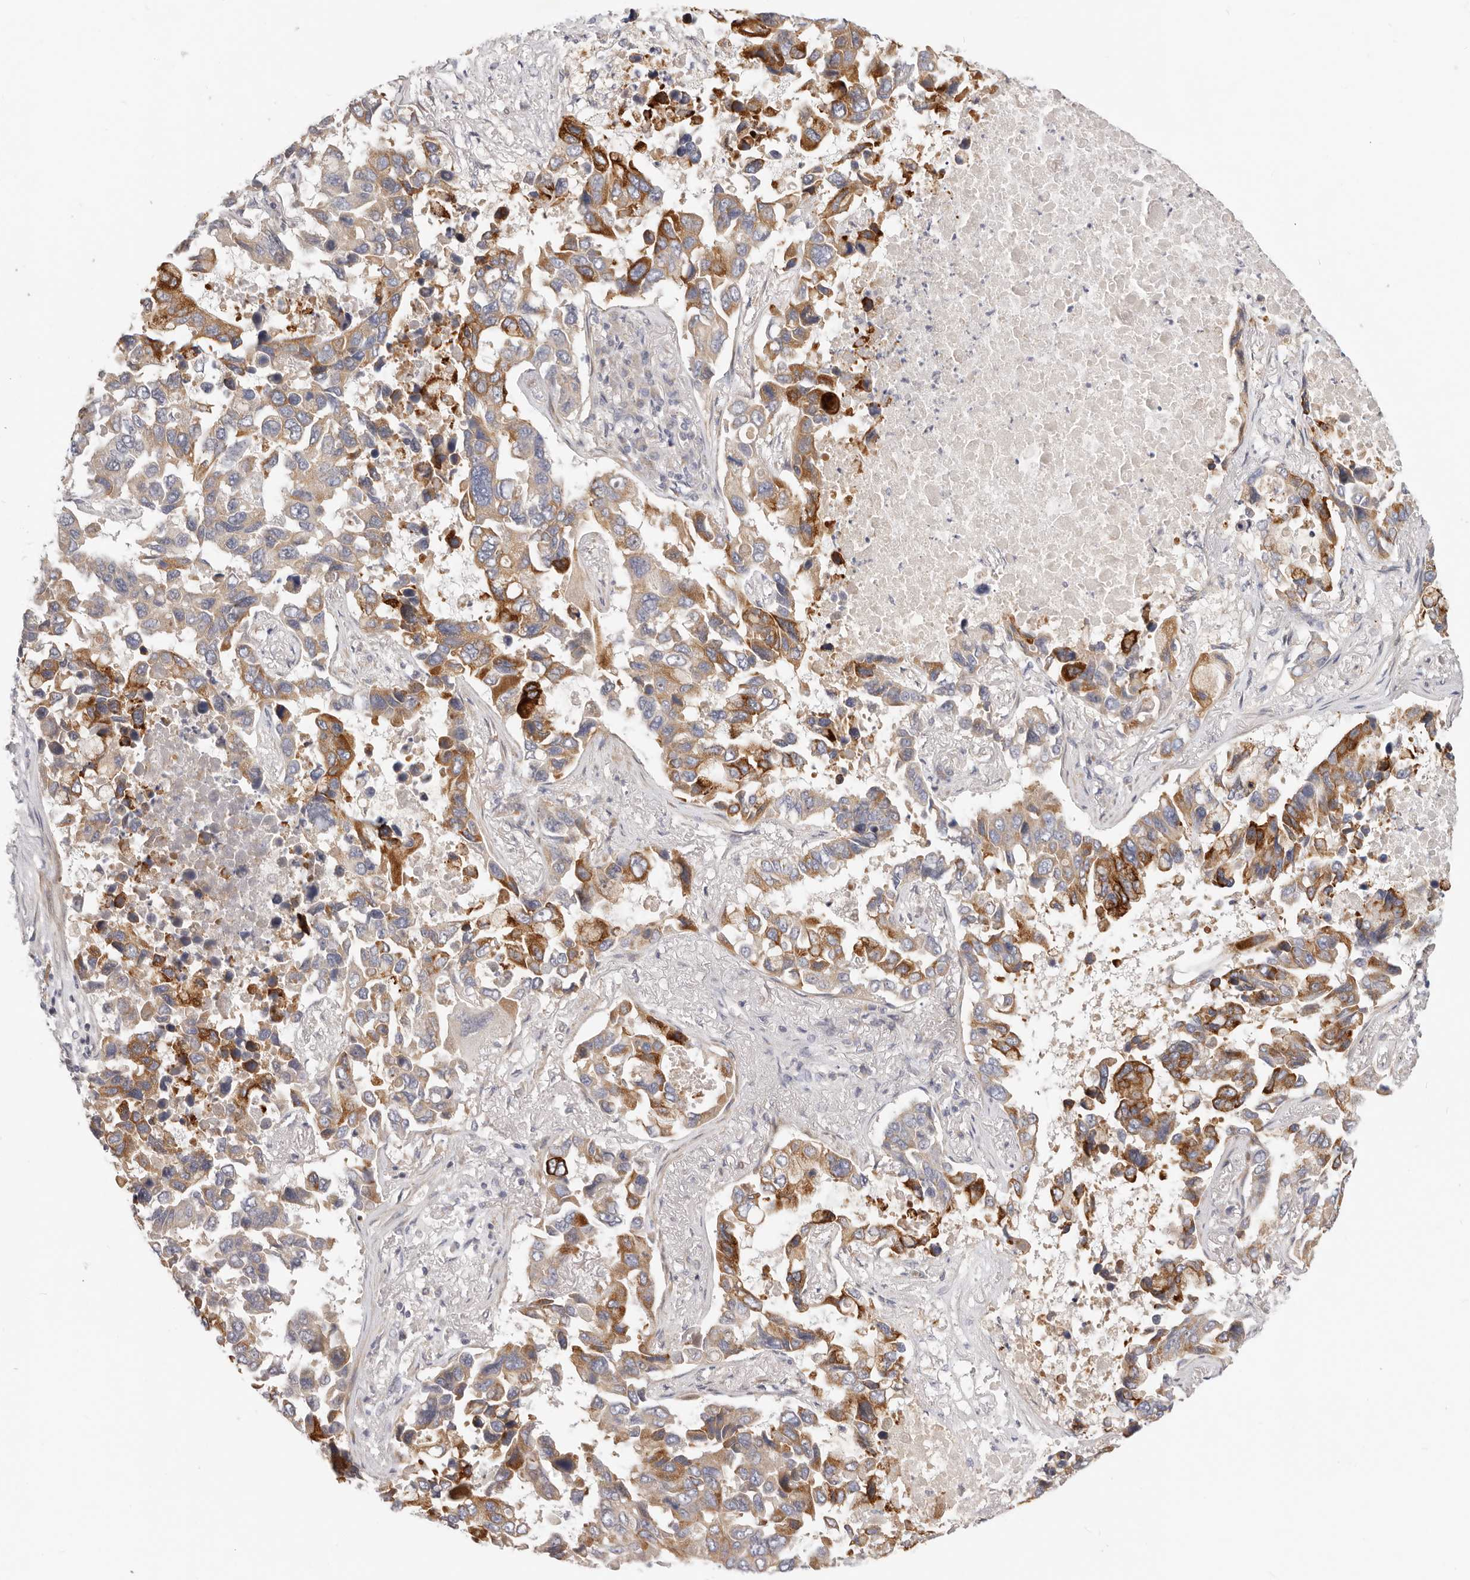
{"staining": {"intensity": "strong", "quantity": ">75%", "location": "cytoplasmic/membranous"}, "tissue": "lung cancer", "cell_type": "Tumor cells", "image_type": "cancer", "snomed": [{"axis": "morphology", "description": "Adenocarcinoma, NOS"}, {"axis": "topography", "description": "Lung"}], "caption": "There is high levels of strong cytoplasmic/membranous expression in tumor cells of lung cancer (adenocarcinoma), as demonstrated by immunohistochemical staining (brown color).", "gene": "TFB2M", "patient": {"sex": "male", "age": 64}}